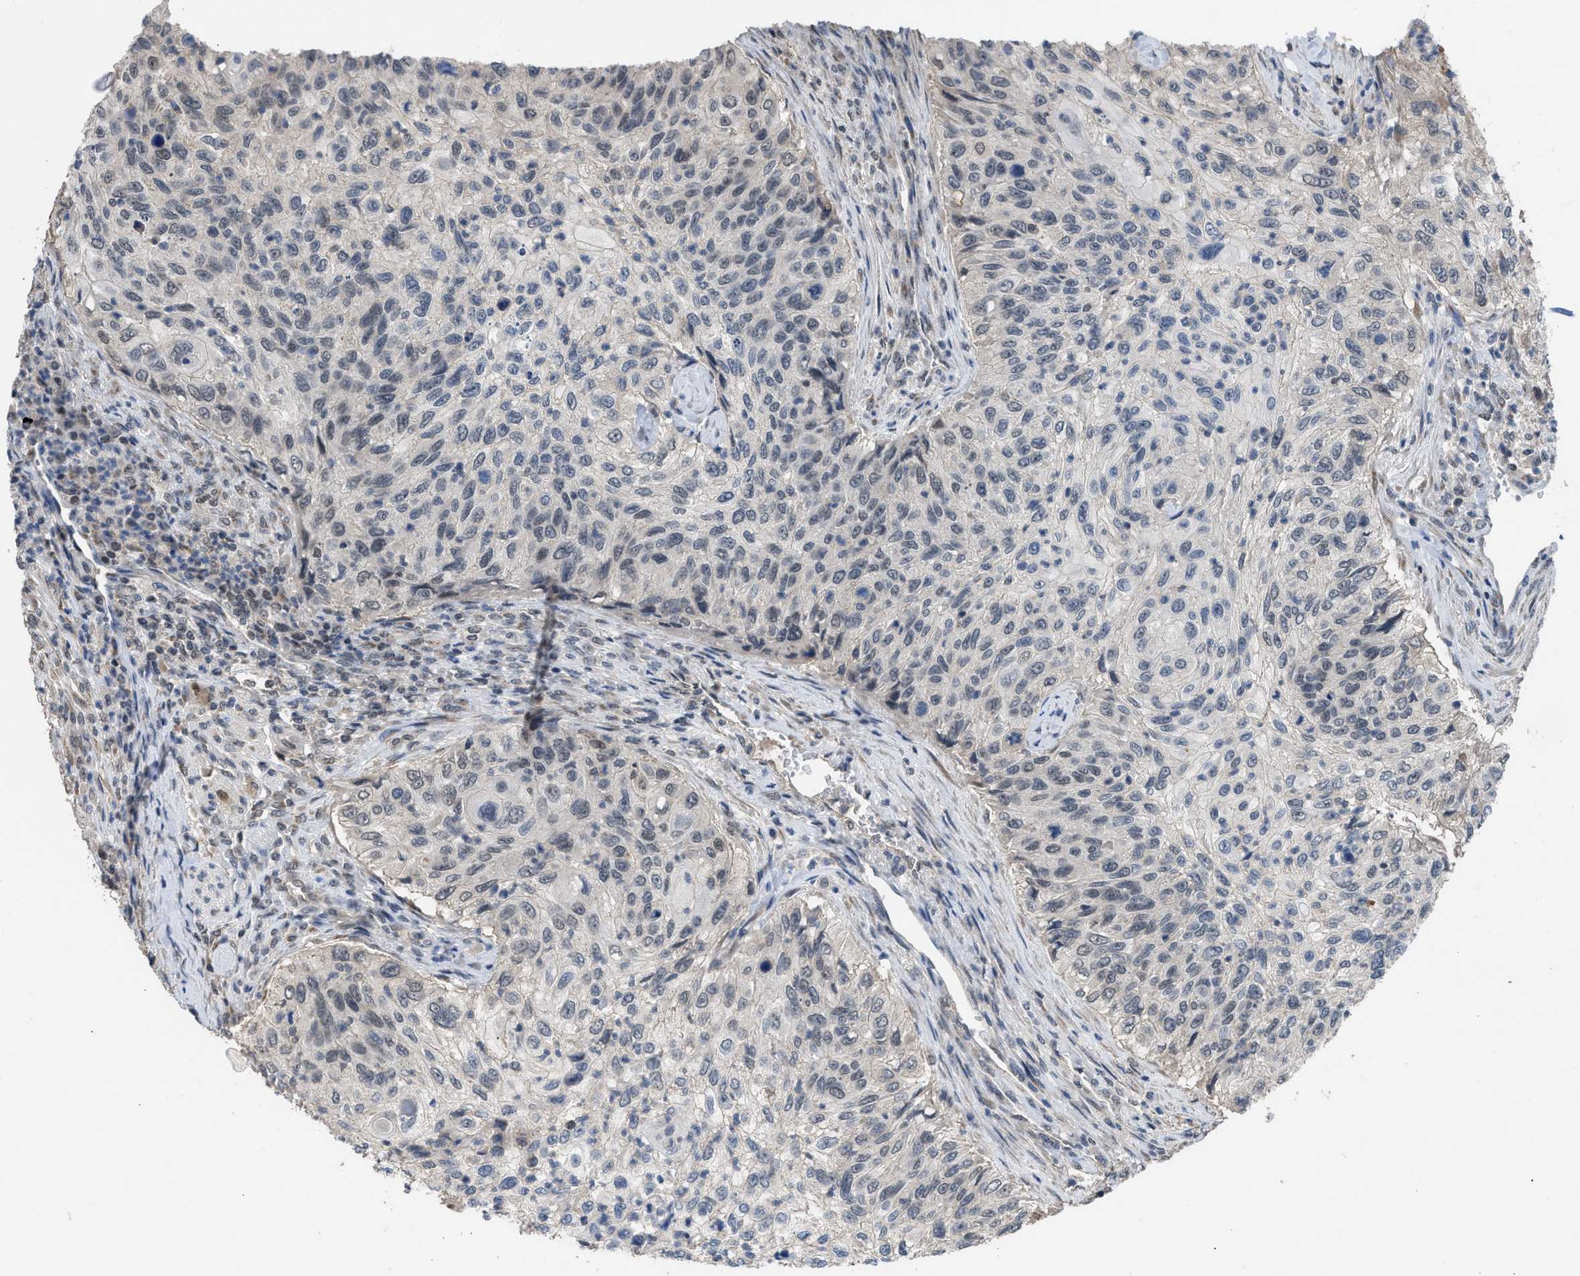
{"staining": {"intensity": "weak", "quantity": "<25%", "location": "nuclear"}, "tissue": "urothelial cancer", "cell_type": "Tumor cells", "image_type": "cancer", "snomed": [{"axis": "morphology", "description": "Urothelial carcinoma, High grade"}, {"axis": "topography", "description": "Urinary bladder"}], "caption": "There is no significant positivity in tumor cells of urothelial carcinoma (high-grade).", "gene": "TERF2IP", "patient": {"sex": "female", "age": 60}}